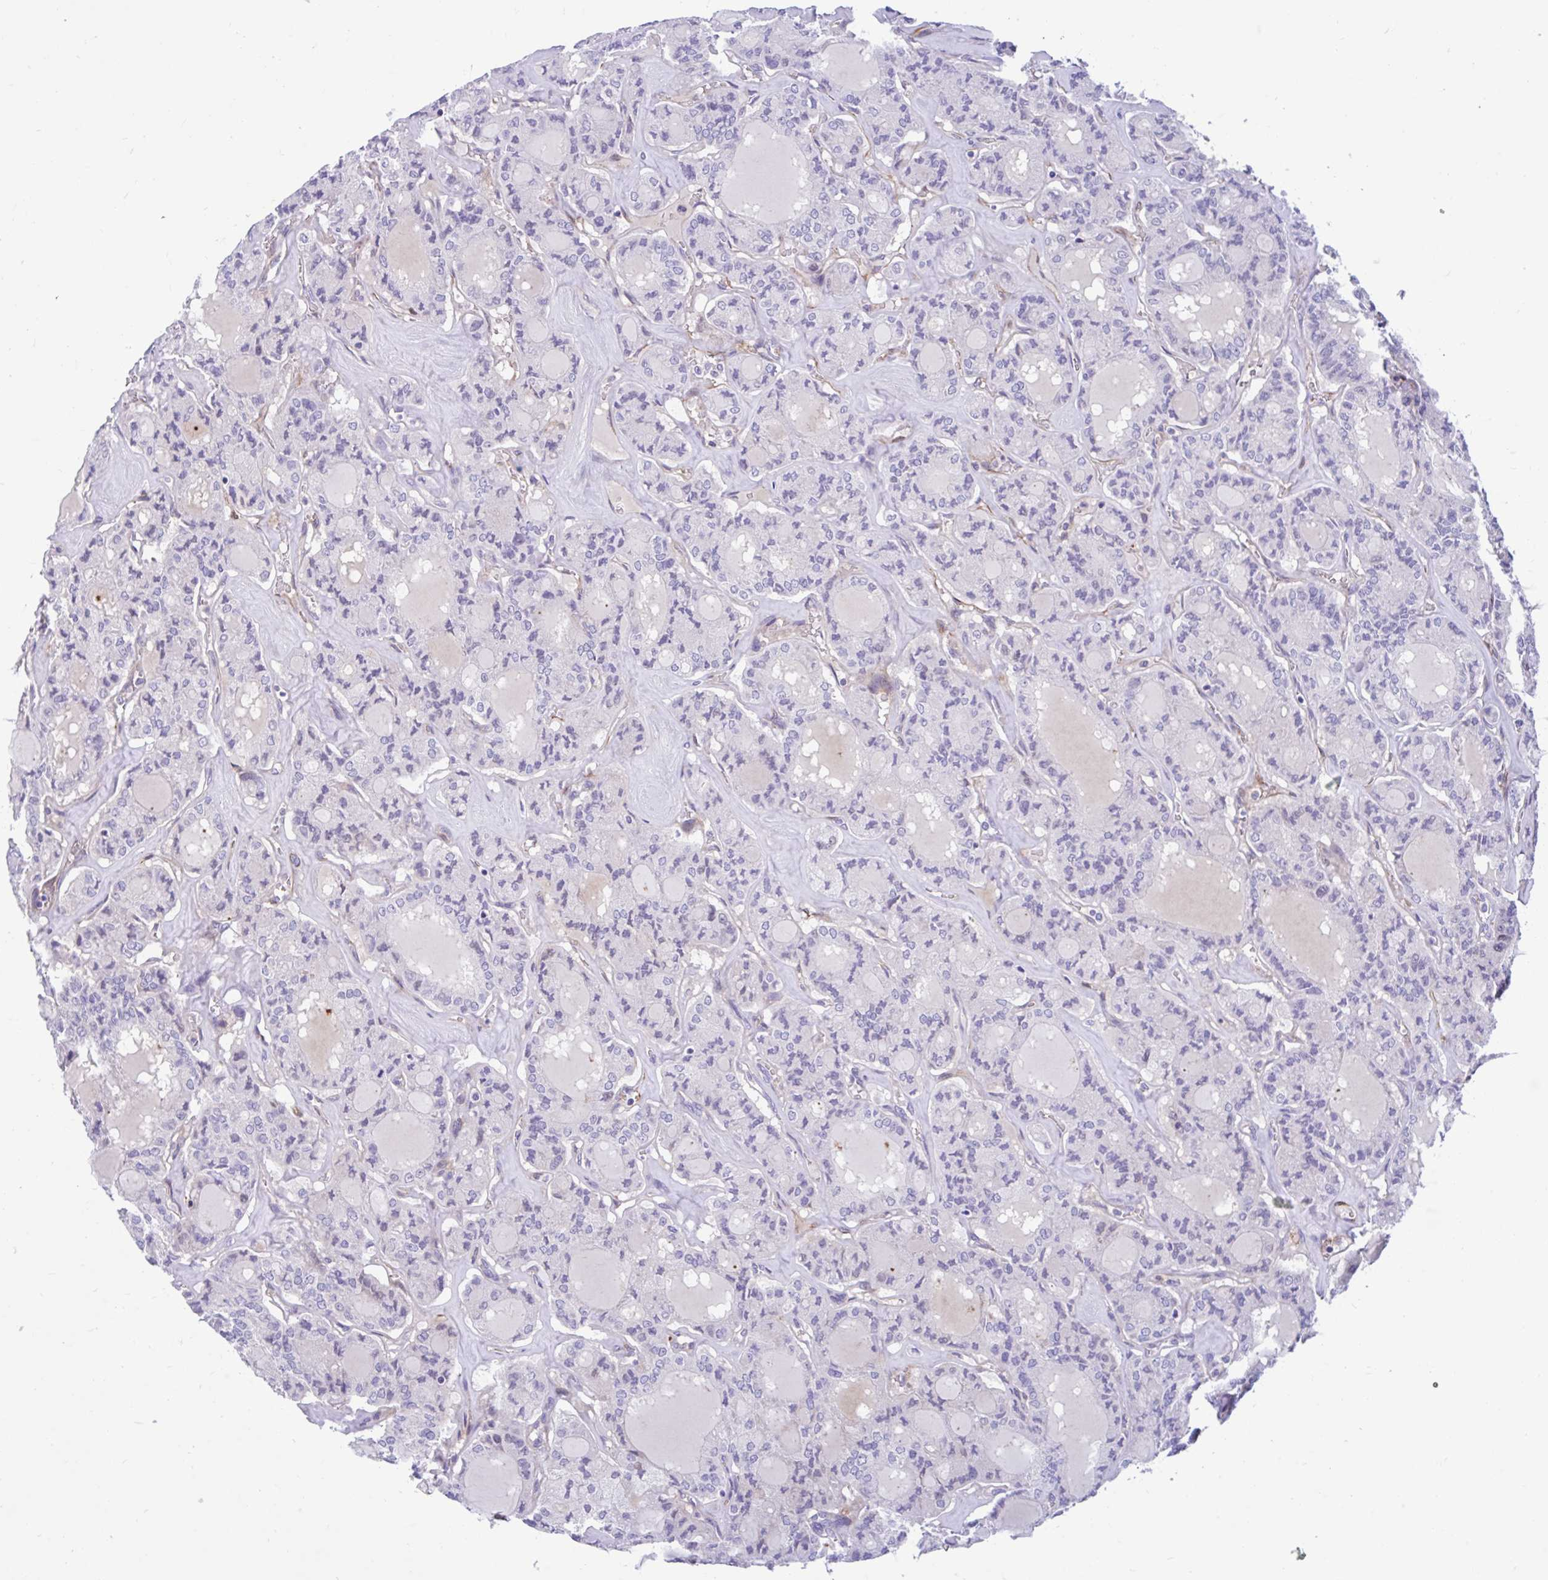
{"staining": {"intensity": "negative", "quantity": "none", "location": "none"}, "tissue": "thyroid cancer", "cell_type": "Tumor cells", "image_type": "cancer", "snomed": [{"axis": "morphology", "description": "Papillary adenocarcinoma, NOS"}, {"axis": "topography", "description": "Thyroid gland"}], "caption": "Protein analysis of papillary adenocarcinoma (thyroid) reveals no significant positivity in tumor cells.", "gene": "ESPNL", "patient": {"sex": "male", "age": 87}}